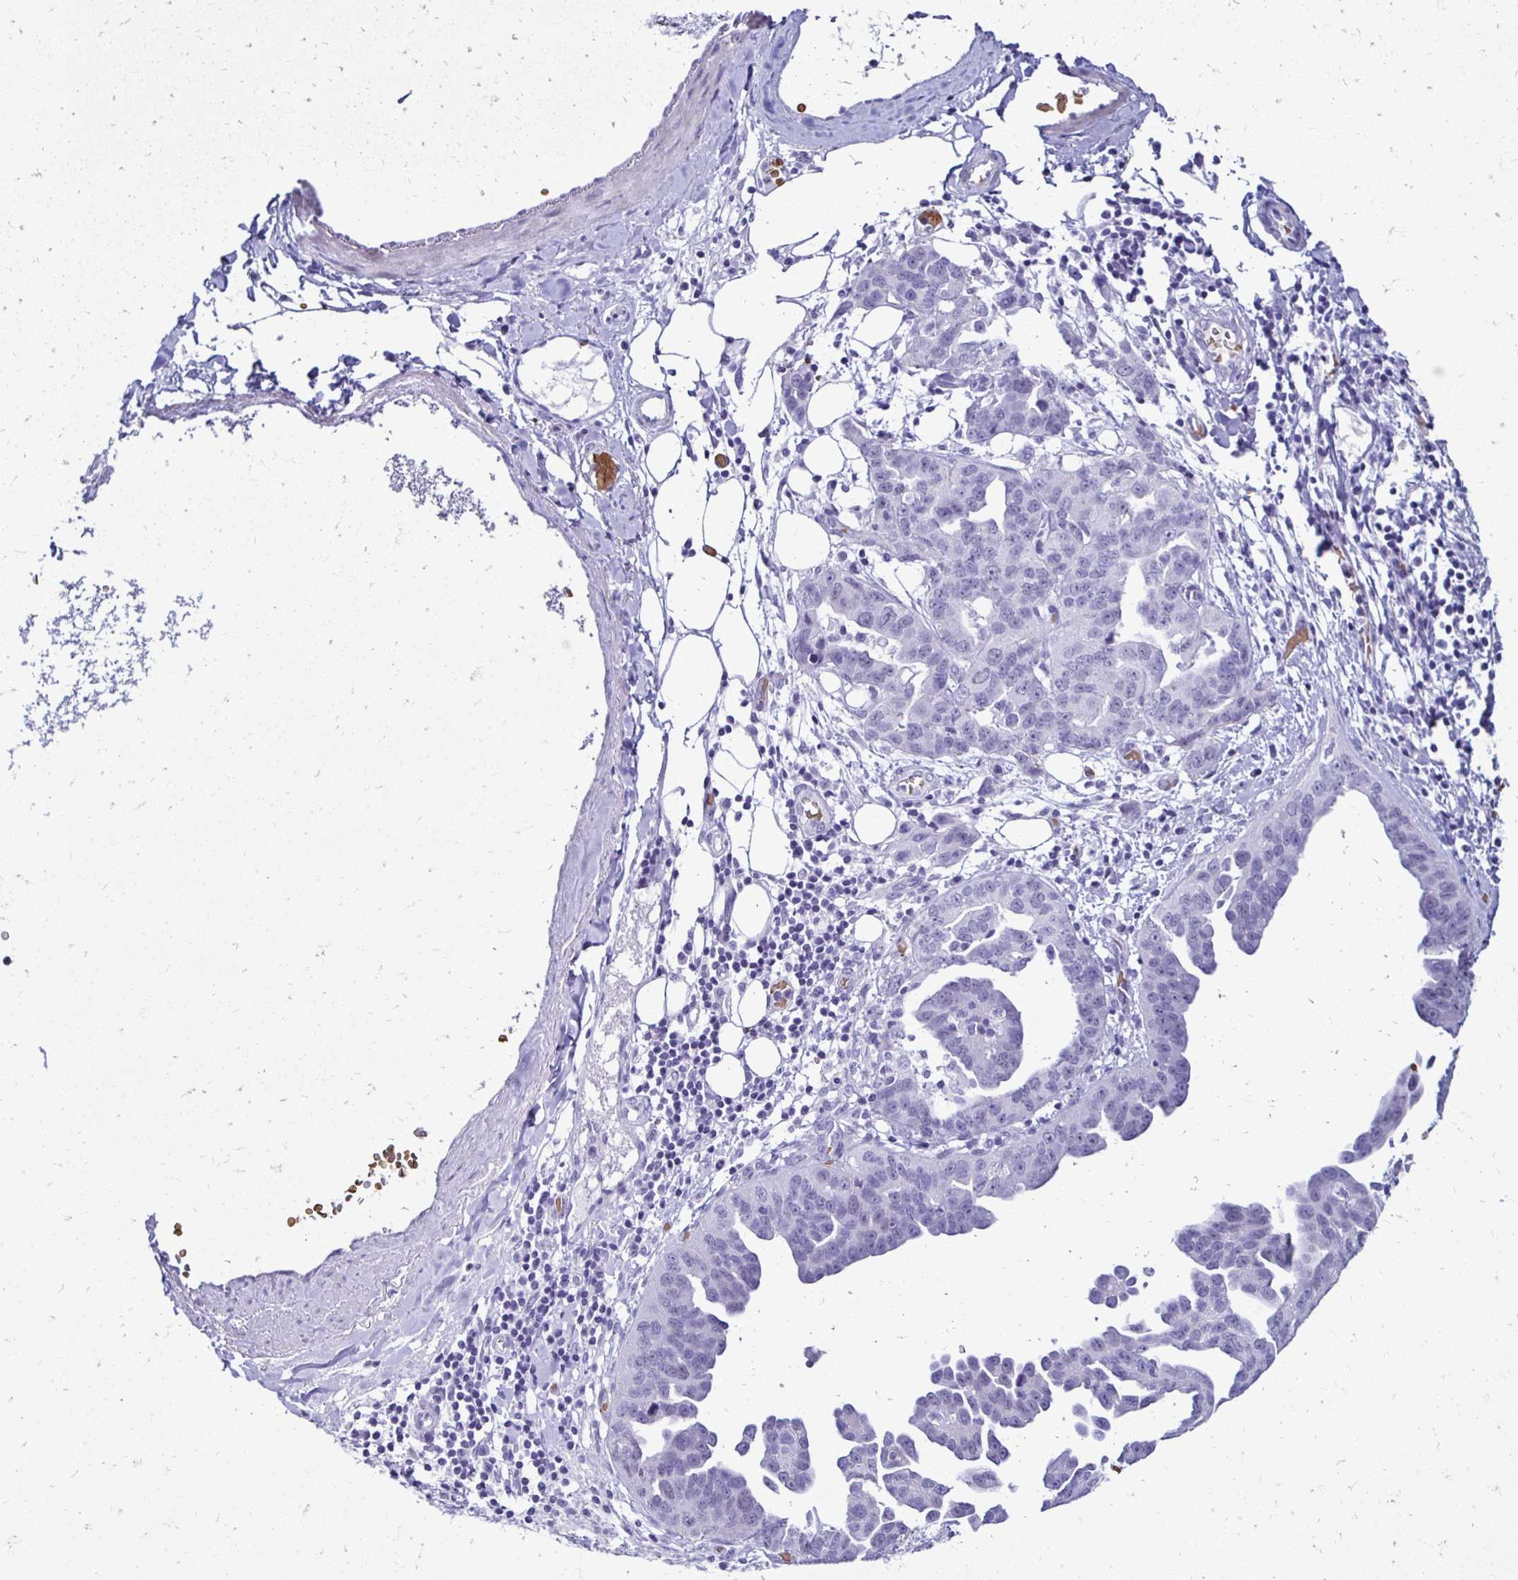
{"staining": {"intensity": "negative", "quantity": "none", "location": "none"}, "tissue": "ovarian cancer", "cell_type": "Tumor cells", "image_type": "cancer", "snomed": [{"axis": "morphology", "description": "Cystadenocarcinoma, serous, NOS"}, {"axis": "topography", "description": "Ovary"}], "caption": "Immunohistochemical staining of ovarian serous cystadenocarcinoma reveals no significant expression in tumor cells.", "gene": "RHBDL3", "patient": {"sex": "female", "age": 75}}